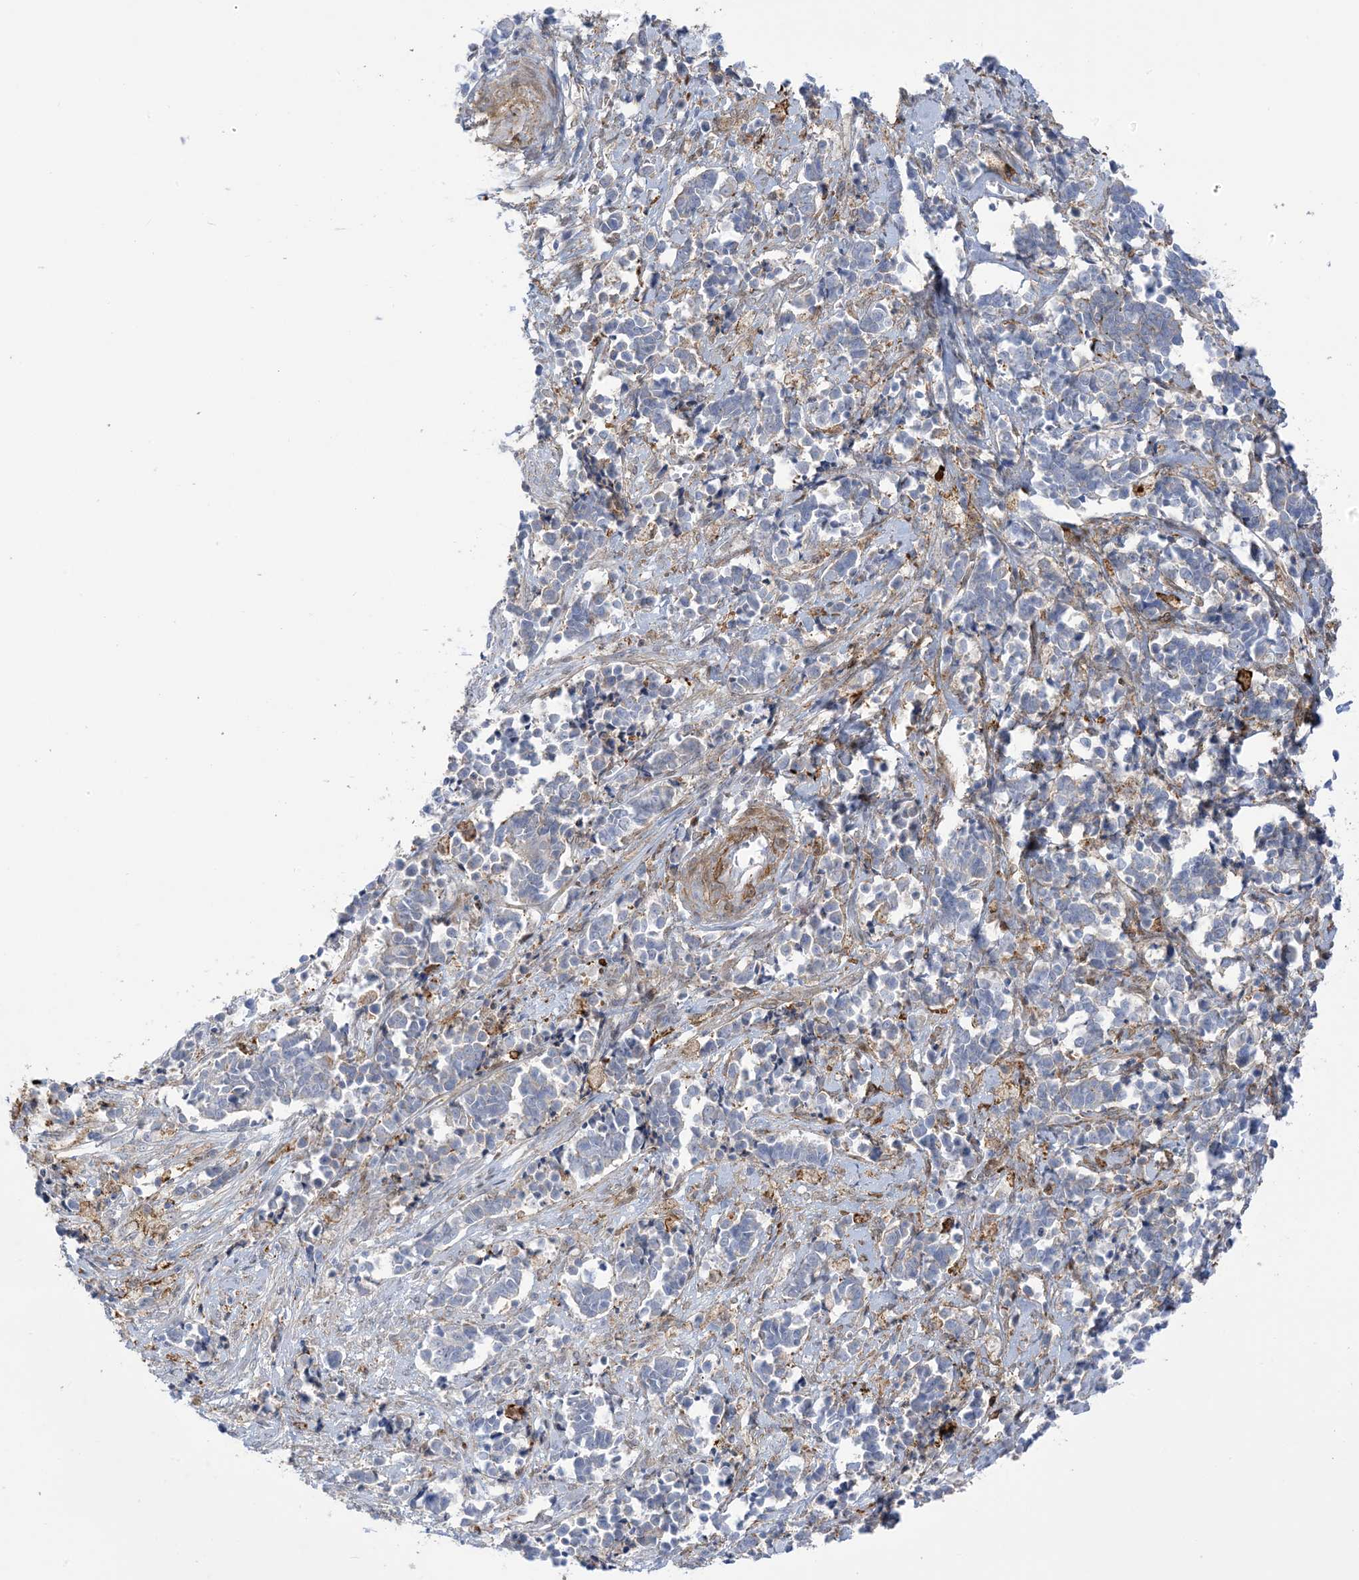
{"staining": {"intensity": "negative", "quantity": "none", "location": "none"}, "tissue": "cervical cancer", "cell_type": "Tumor cells", "image_type": "cancer", "snomed": [{"axis": "morphology", "description": "Normal tissue, NOS"}, {"axis": "morphology", "description": "Squamous cell carcinoma, NOS"}, {"axis": "topography", "description": "Cervix"}], "caption": "Photomicrograph shows no significant protein expression in tumor cells of cervical squamous cell carcinoma.", "gene": "ICMT", "patient": {"sex": "female", "age": 35}}